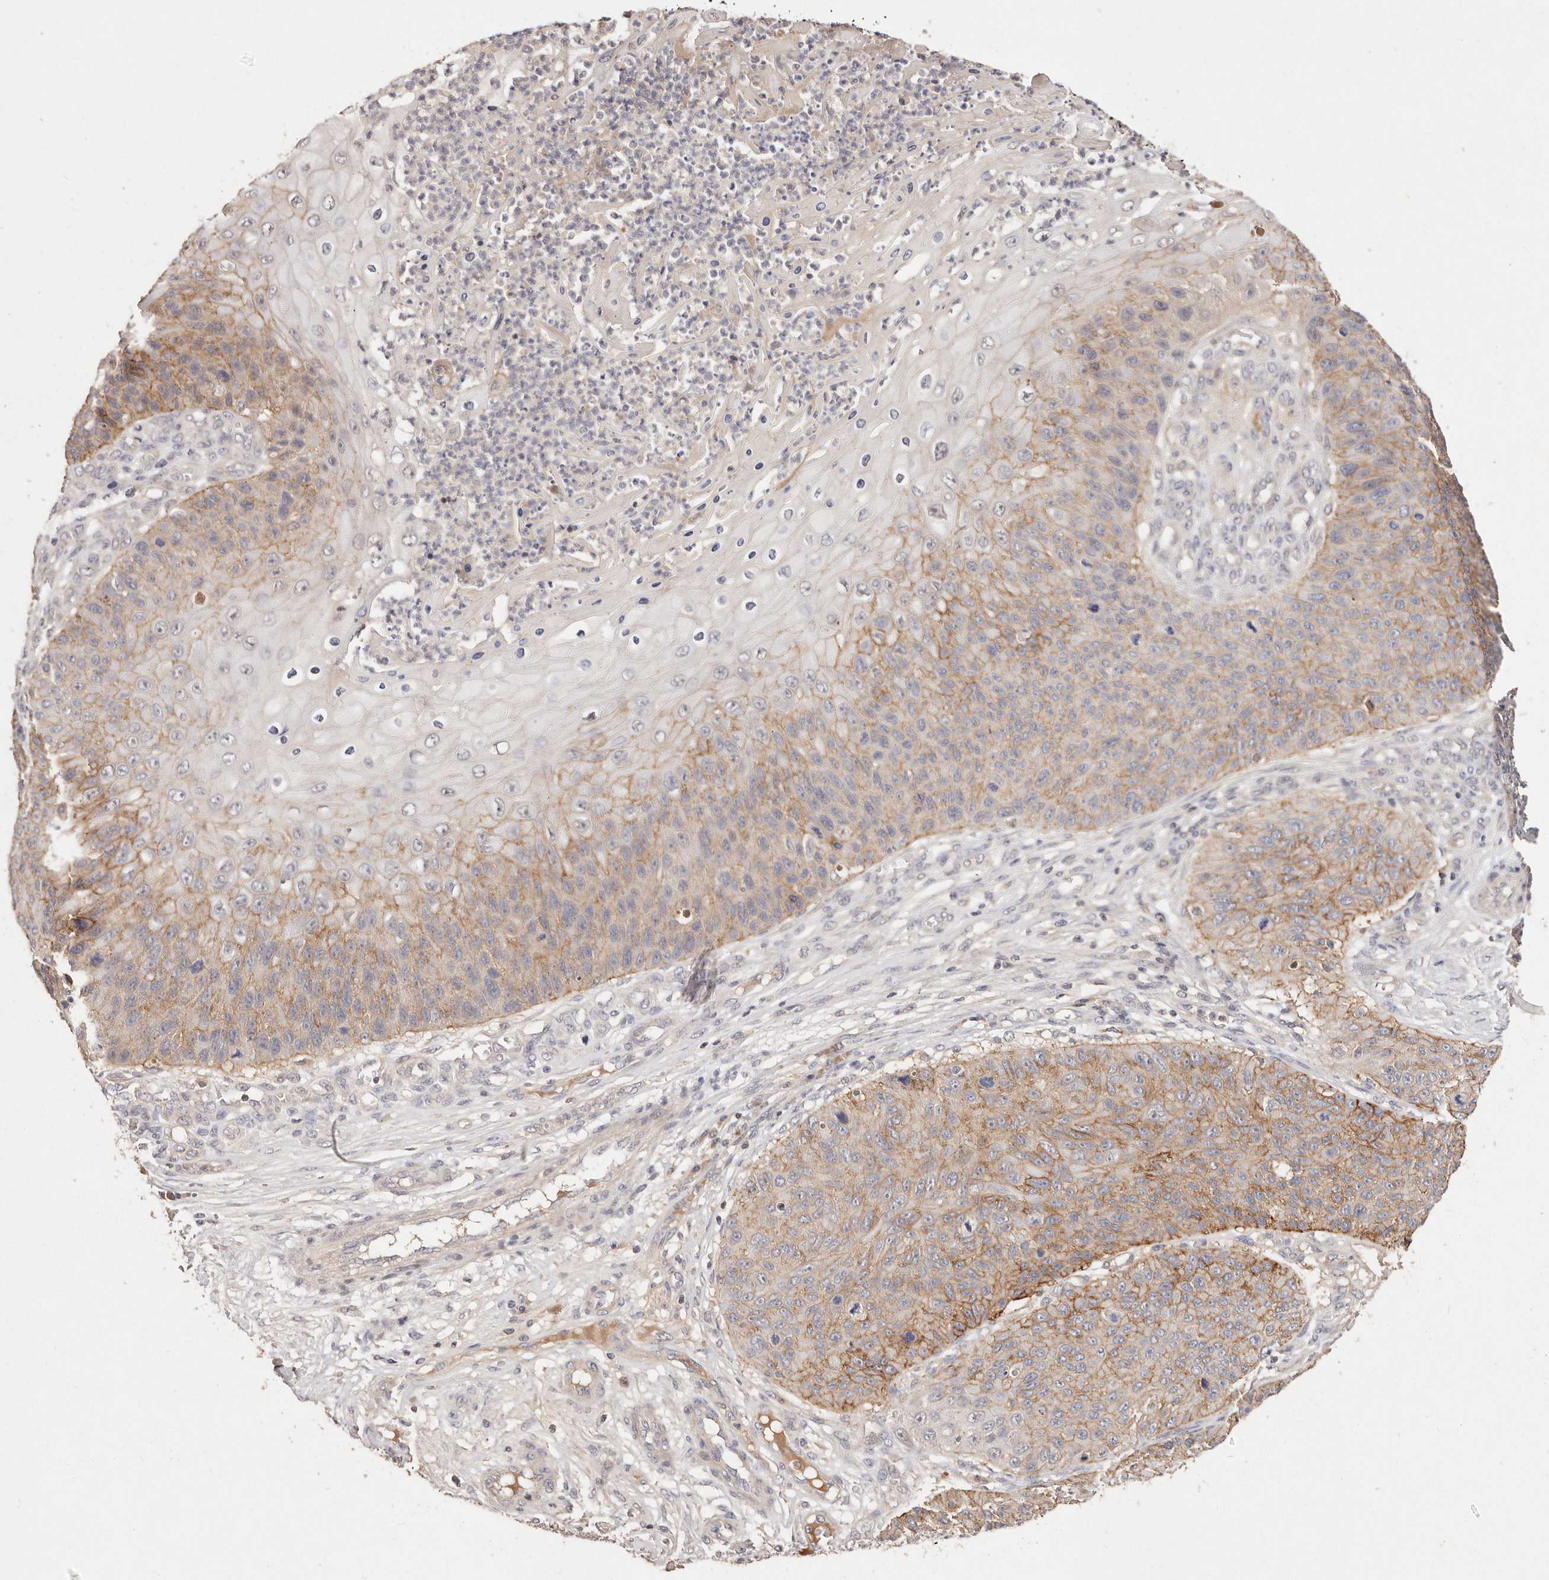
{"staining": {"intensity": "moderate", "quantity": "25%-75%", "location": "cytoplasmic/membranous"}, "tissue": "skin cancer", "cell_type": "Tumor cells", "image_type": "cancer", "snomed": [{"axis": "morphology", "description": "Squamous cell carcinoma, NOS"}, {"axis": "topography", "description": "Skin"}], "caption": "Human skin squamous cell carcinoma stained with a protein marker demonstrates moderate staining in tumor cells.", "gene": "CXADR", "patient": {"sex": "female", "age": 88}}